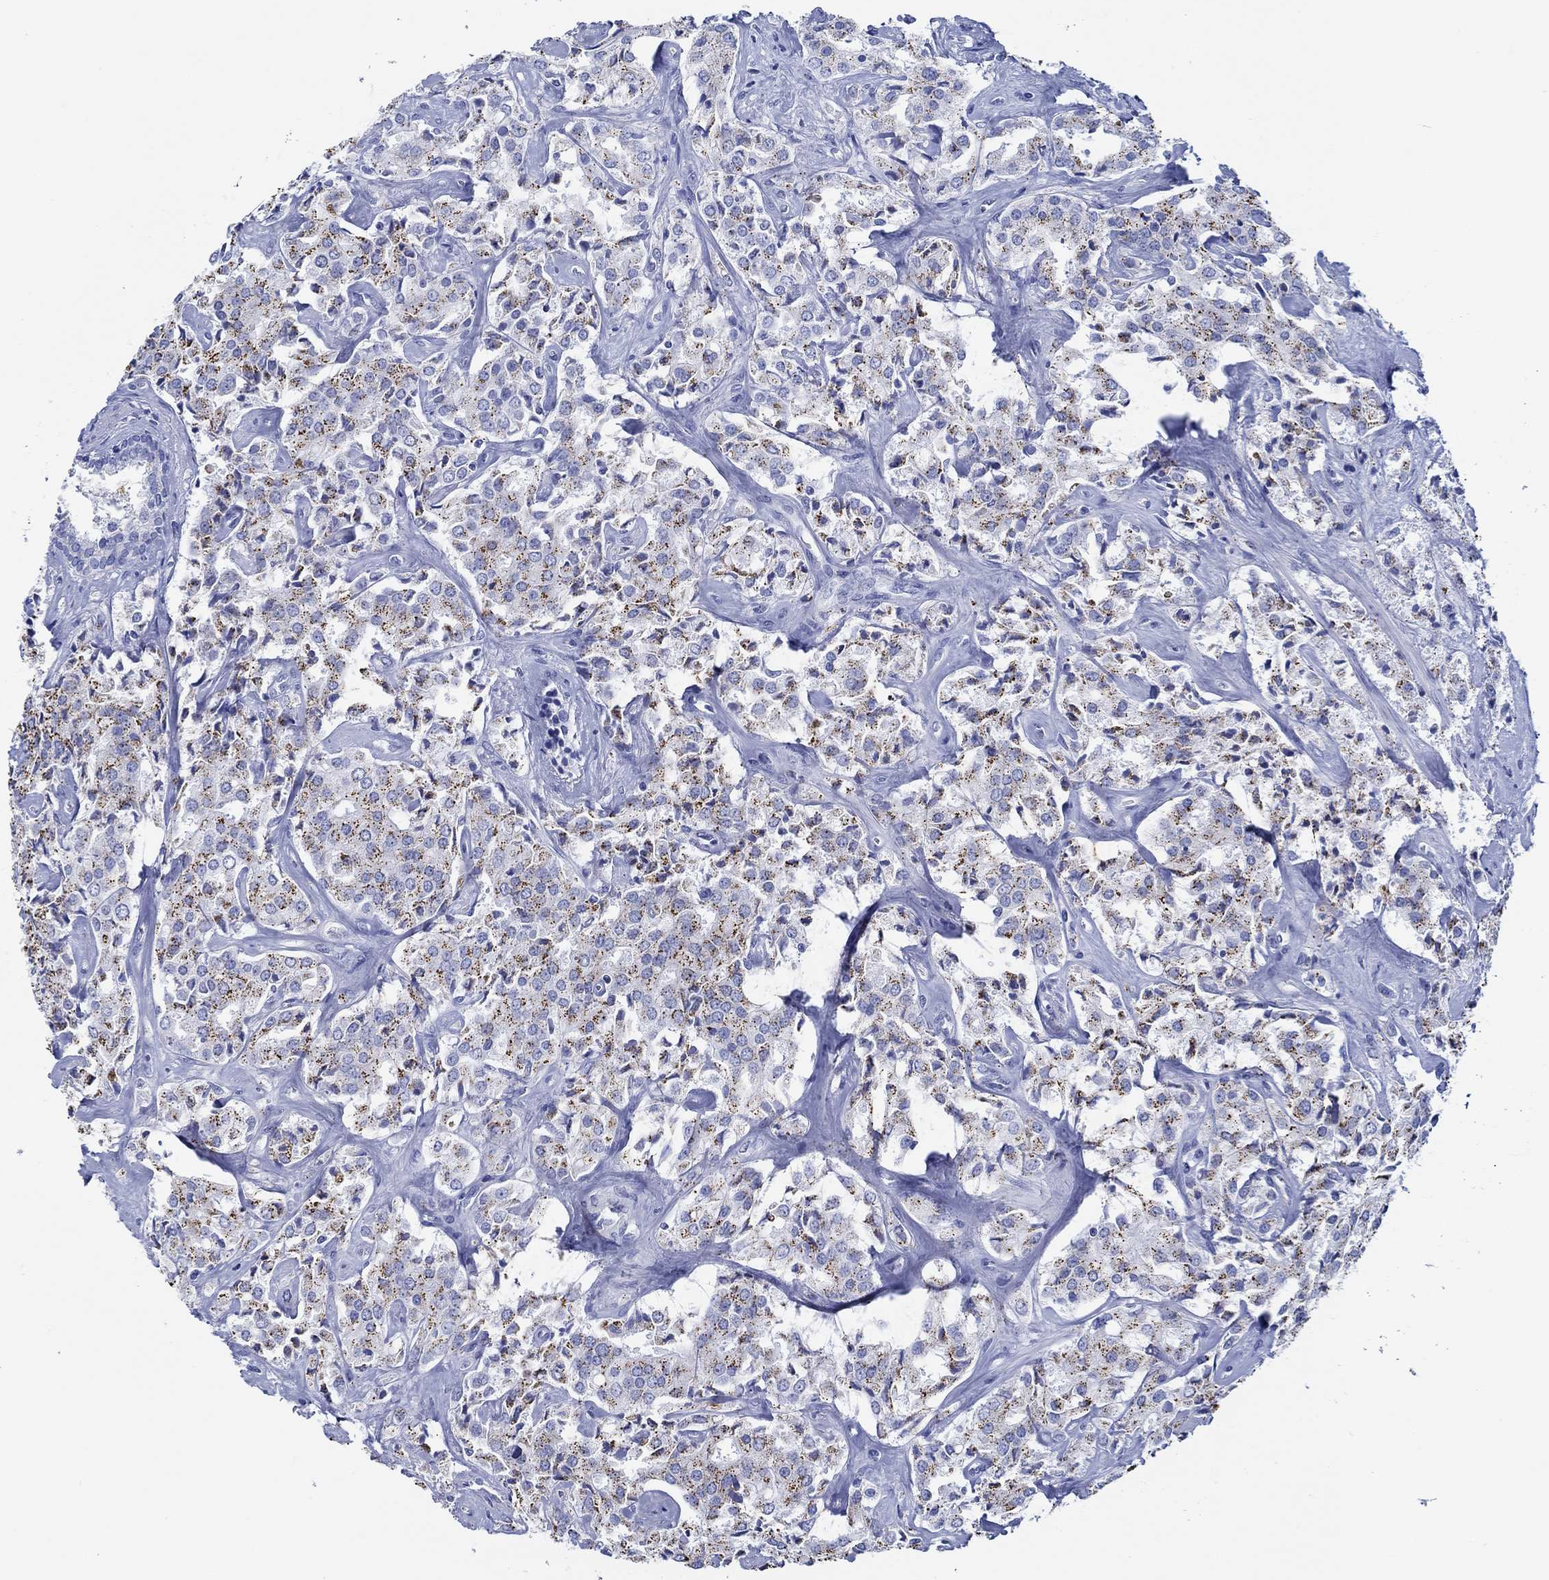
{"staining": {"intensity": "strong", "quantity": "25%-75%", "location": "cytoplasmic/membranous"}, "tissue": "prostate cancer", "cell_type": "Tumor cells", "image_type": "cancer", "snomed": [{"axis": "morphology", "description": "Adenocarcinoma, NOS"}, {"axis": "topography", "description": "Prostate"}], "caption": "Immunohistochemical staining of human adenocarcinoma (prostate) reveals strong cytoplasmic/membranous protein positivity in approximately 25%-75% of tumor cells. (Brightfield microscopy of DAB IHC at high magnification).", "gene": "IGFBP6", "patient": {"sex": "male", "age": 66}}